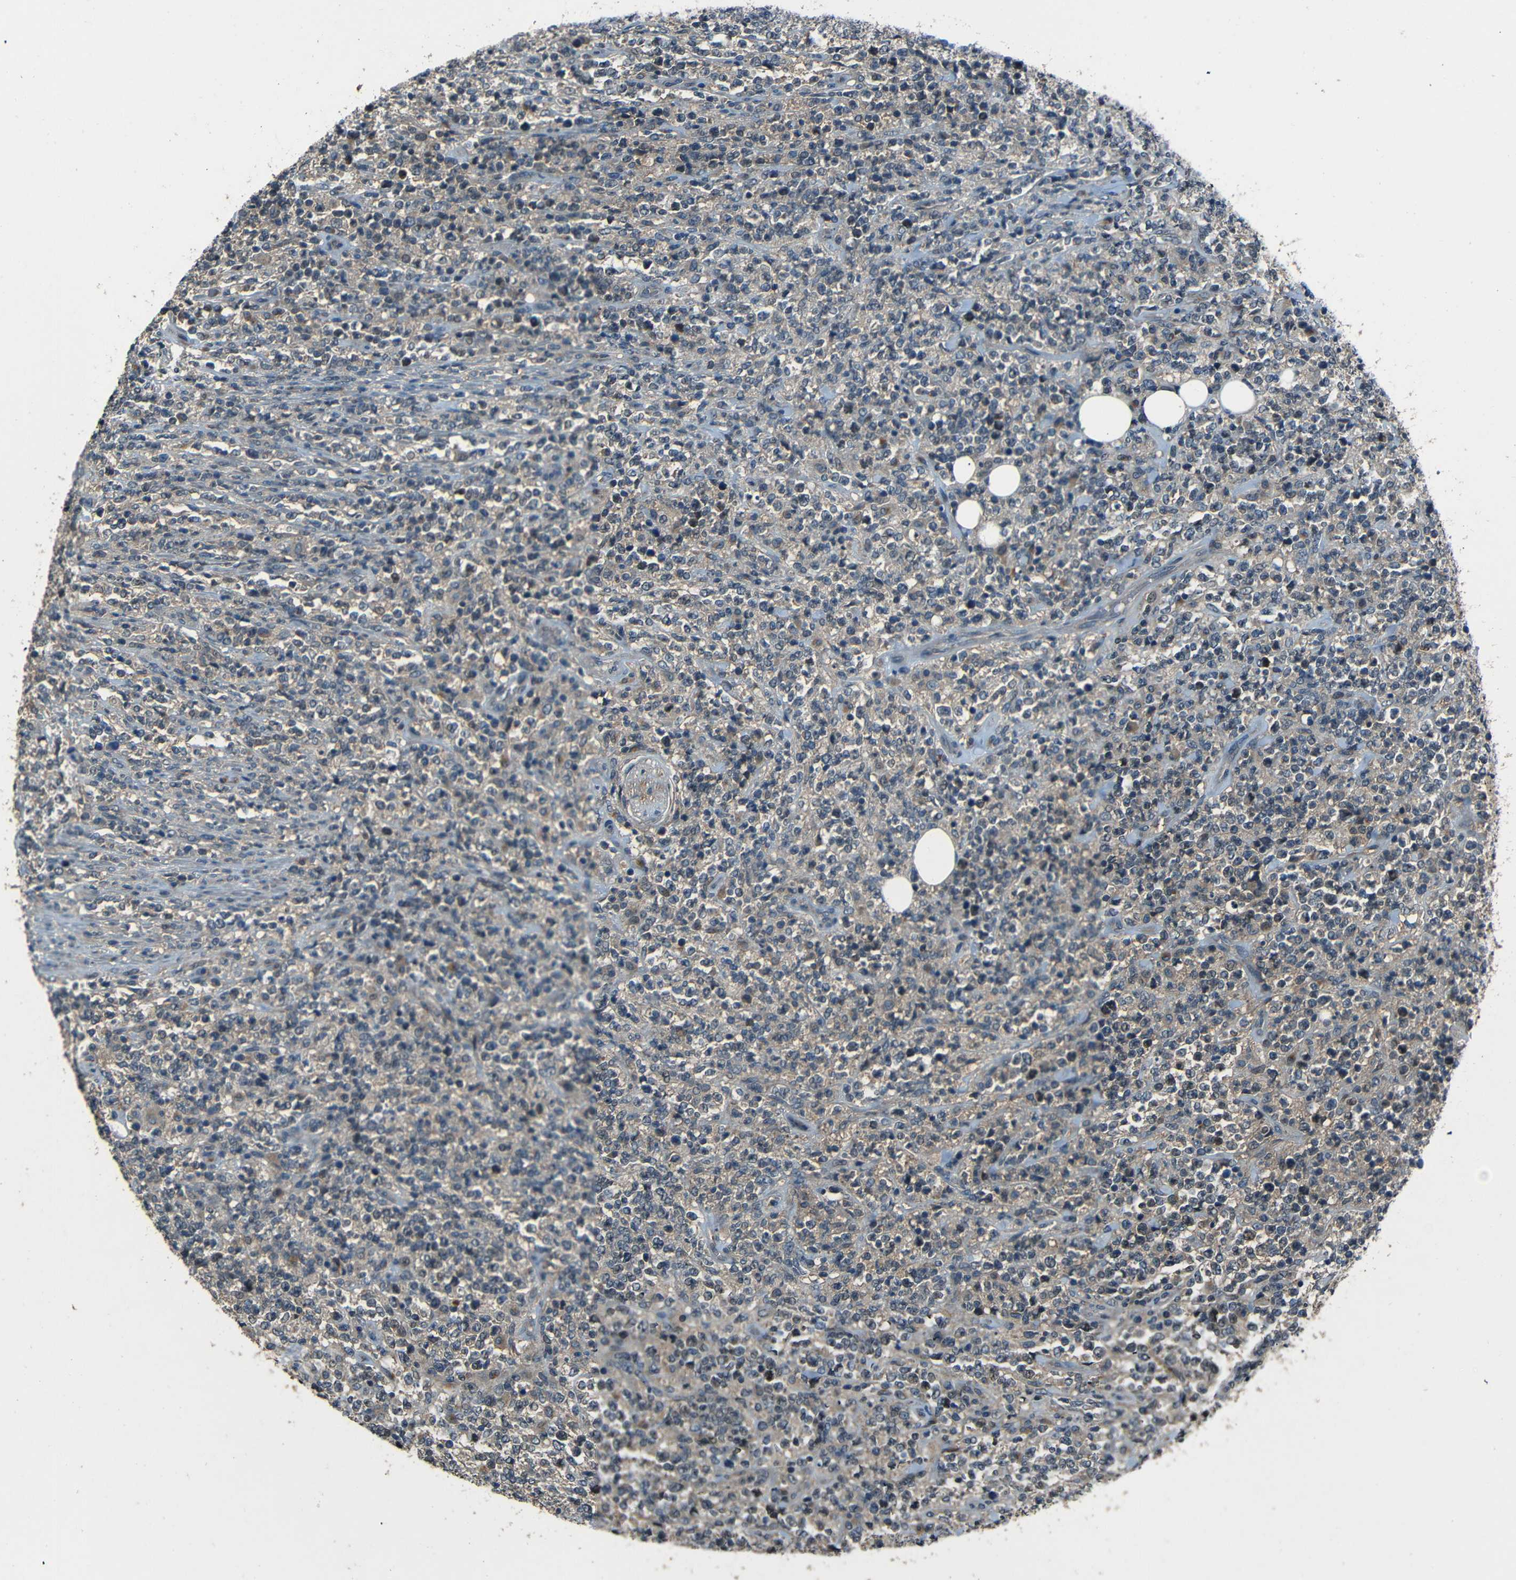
{"staining": {"intensity": "weak", "quantity": "25%-75%", "location": "cytoplasmic/membranous"}, "tissue": "lymphoma", "cell_type": "Tumor cells", "image_type": "cancer", "snomed": [{"axis": "morphology", "description": "Malignant lymphoma, non-Hodgkin's type, High grade"}, {"axis": "topography", "description": "Soft tissue"}], "caption": "An IHC photomicrograph of tumor tissue is shown. Protein staining in brown highlights weak cytoplasmic/membranous positivity in lymphoma within tumor cells.", "gene": "SLA", "patient": {"sex": "male", "age": 18}}